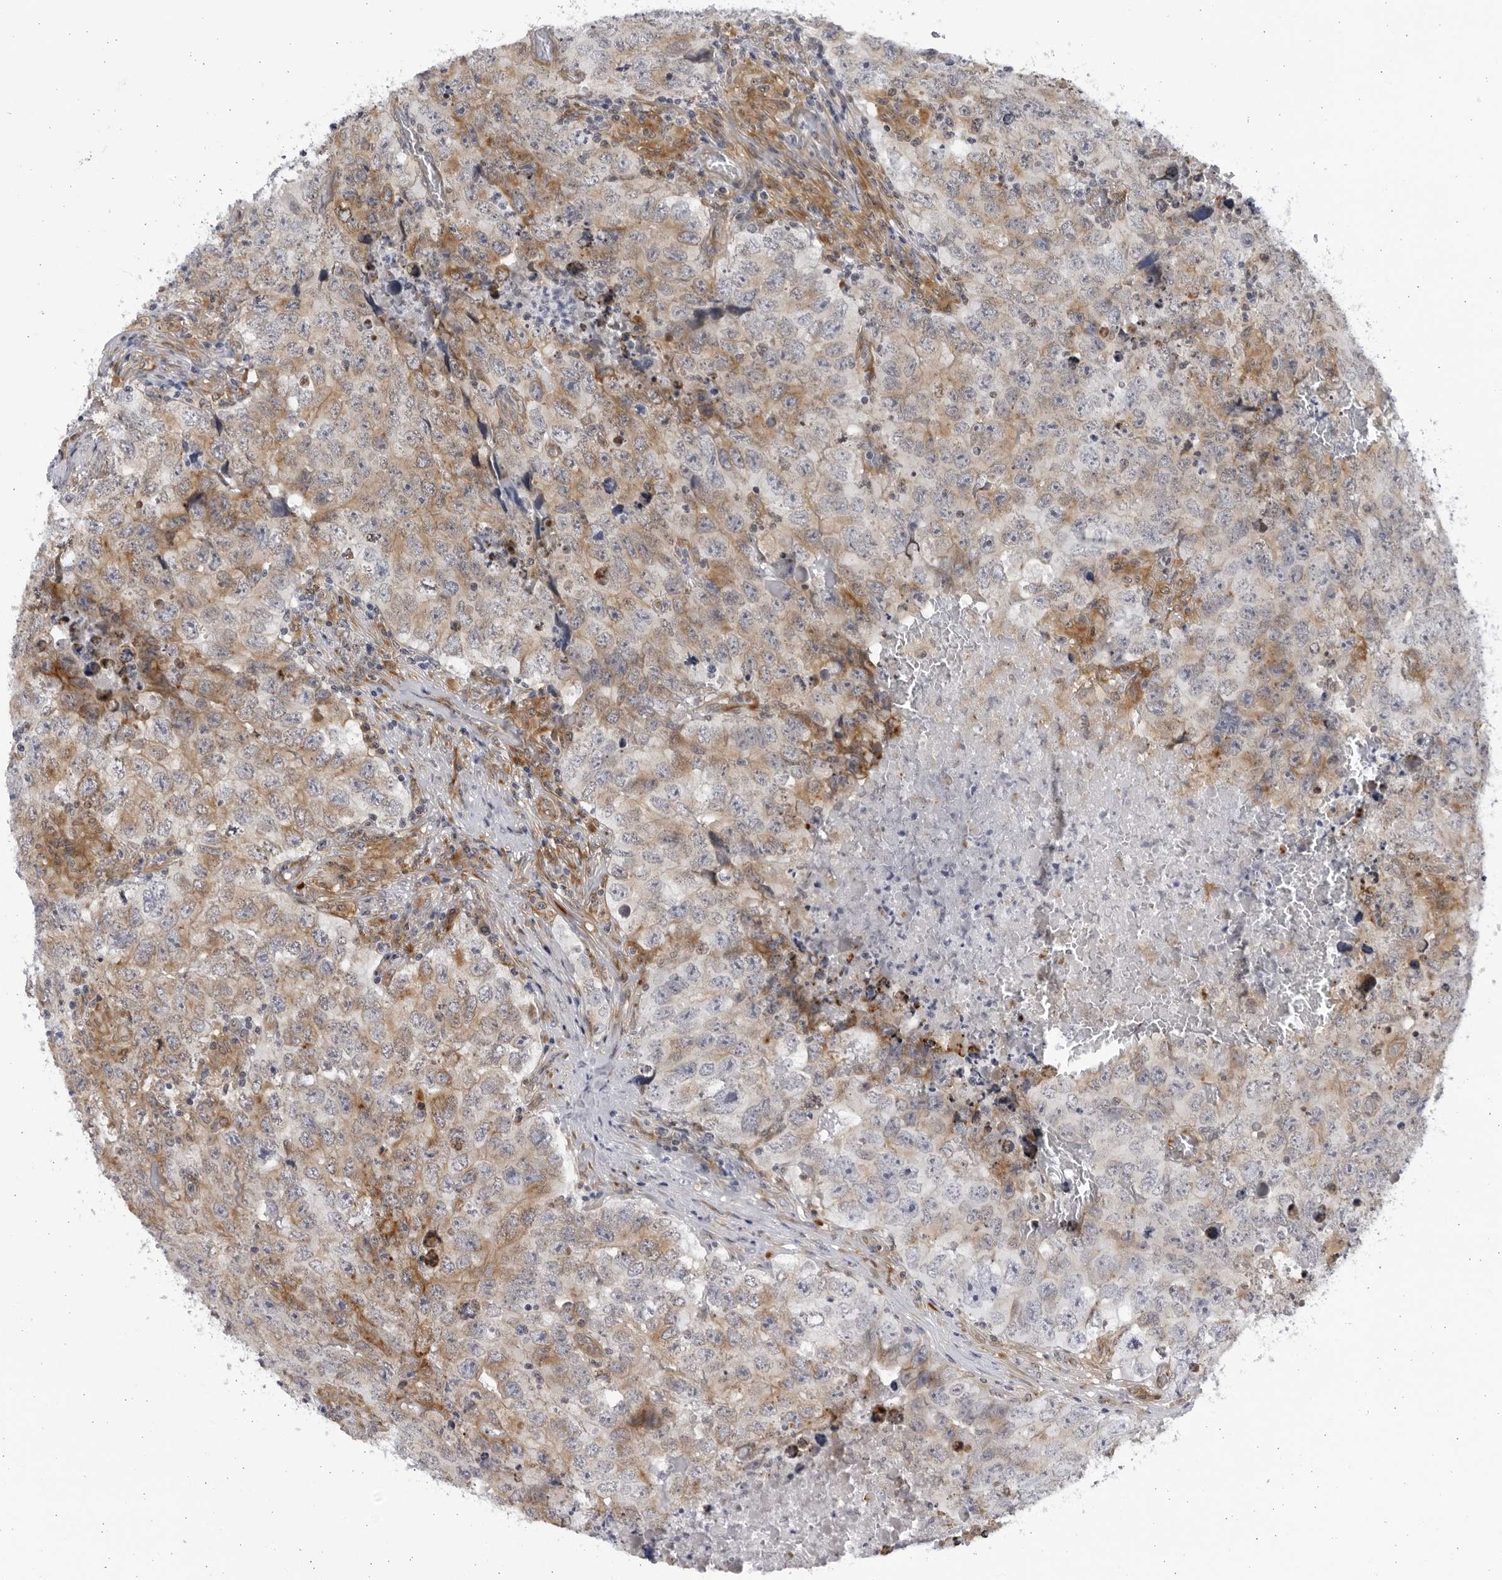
{"staining": {"intensity": "moderate", "quantity": "25%-75%", "location": "cytoplasmic/membranous"}, "tissue": "testis cancer", "cell_type": "Tumor cells", "image_type": "cancer", "snomed": [{"axis": "morphology", "description": "Seminoma, NOS"}, {"axis": "morphology", "description": "Carcinoma, Embryonal, NOS"}, {"axis": "topography", "description": "Testis"}], "caption": "Protein expression analysis of human seminoma (testis) reveals moderate cytoplasmic/membranous expression in about 25%-75% of tumor cells.", "gene": "BMP2K", "patient": {"sex": "male", "age": 43}}